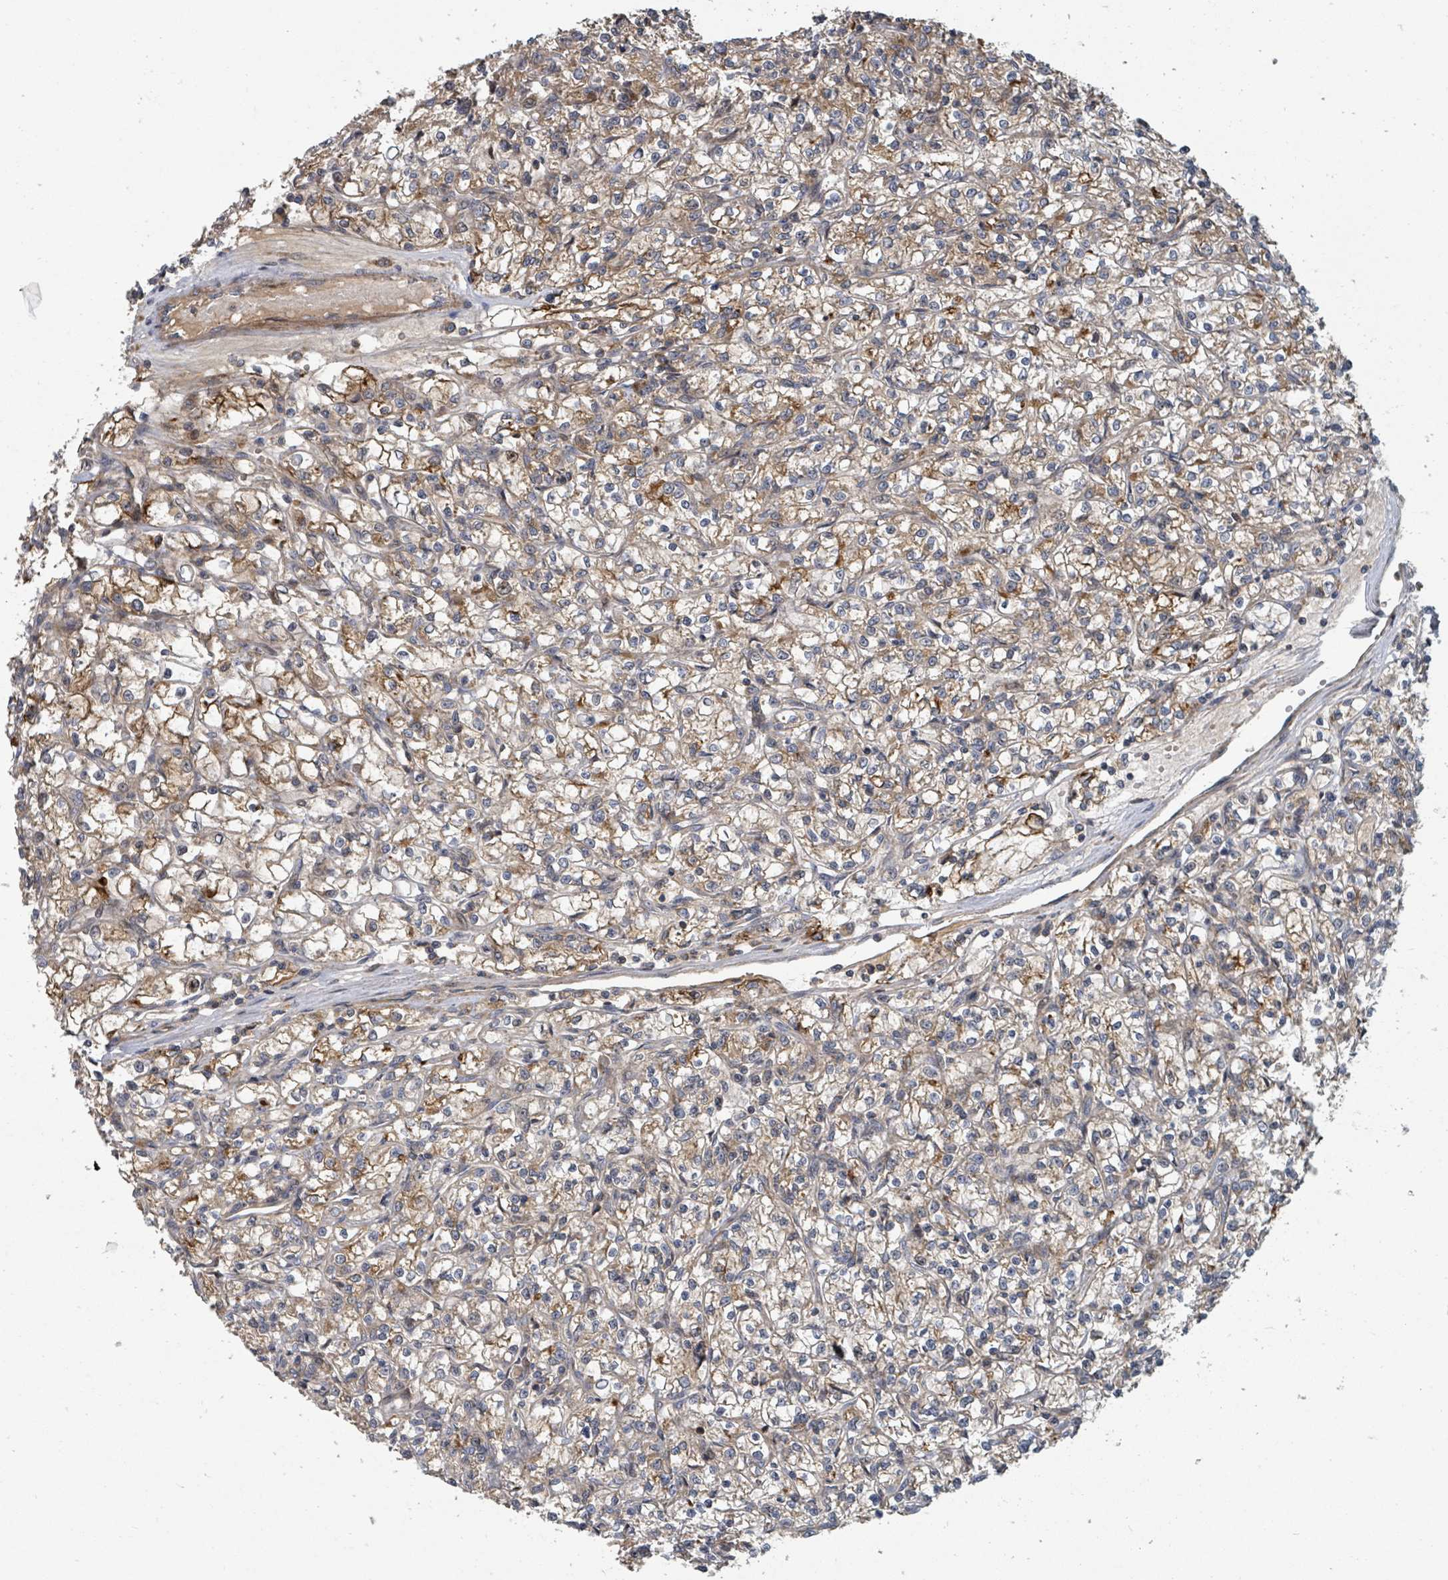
{"staining": {"intensity": "moderate", "quantity": "25%-75%", "location": "cytoplasmic/membranous"}, "tissue": "renal cancer", "cell_type": "Tumor cells", "image_type": "cancer", "snomed": [{"axis": "morphology", "description": "Adenocarcinoma, NOS"}, {"axis": "topography", "description": "Kidney"}], "caption": "Renal adenocarcinoma stained for a protein (brown) demonstrates moderate cytoplasmic/membranous positive positivity in approximately 25%-75% of tumor cells.", "gene": "DPM1", "patient": {"sex": "female", "age": 59}}